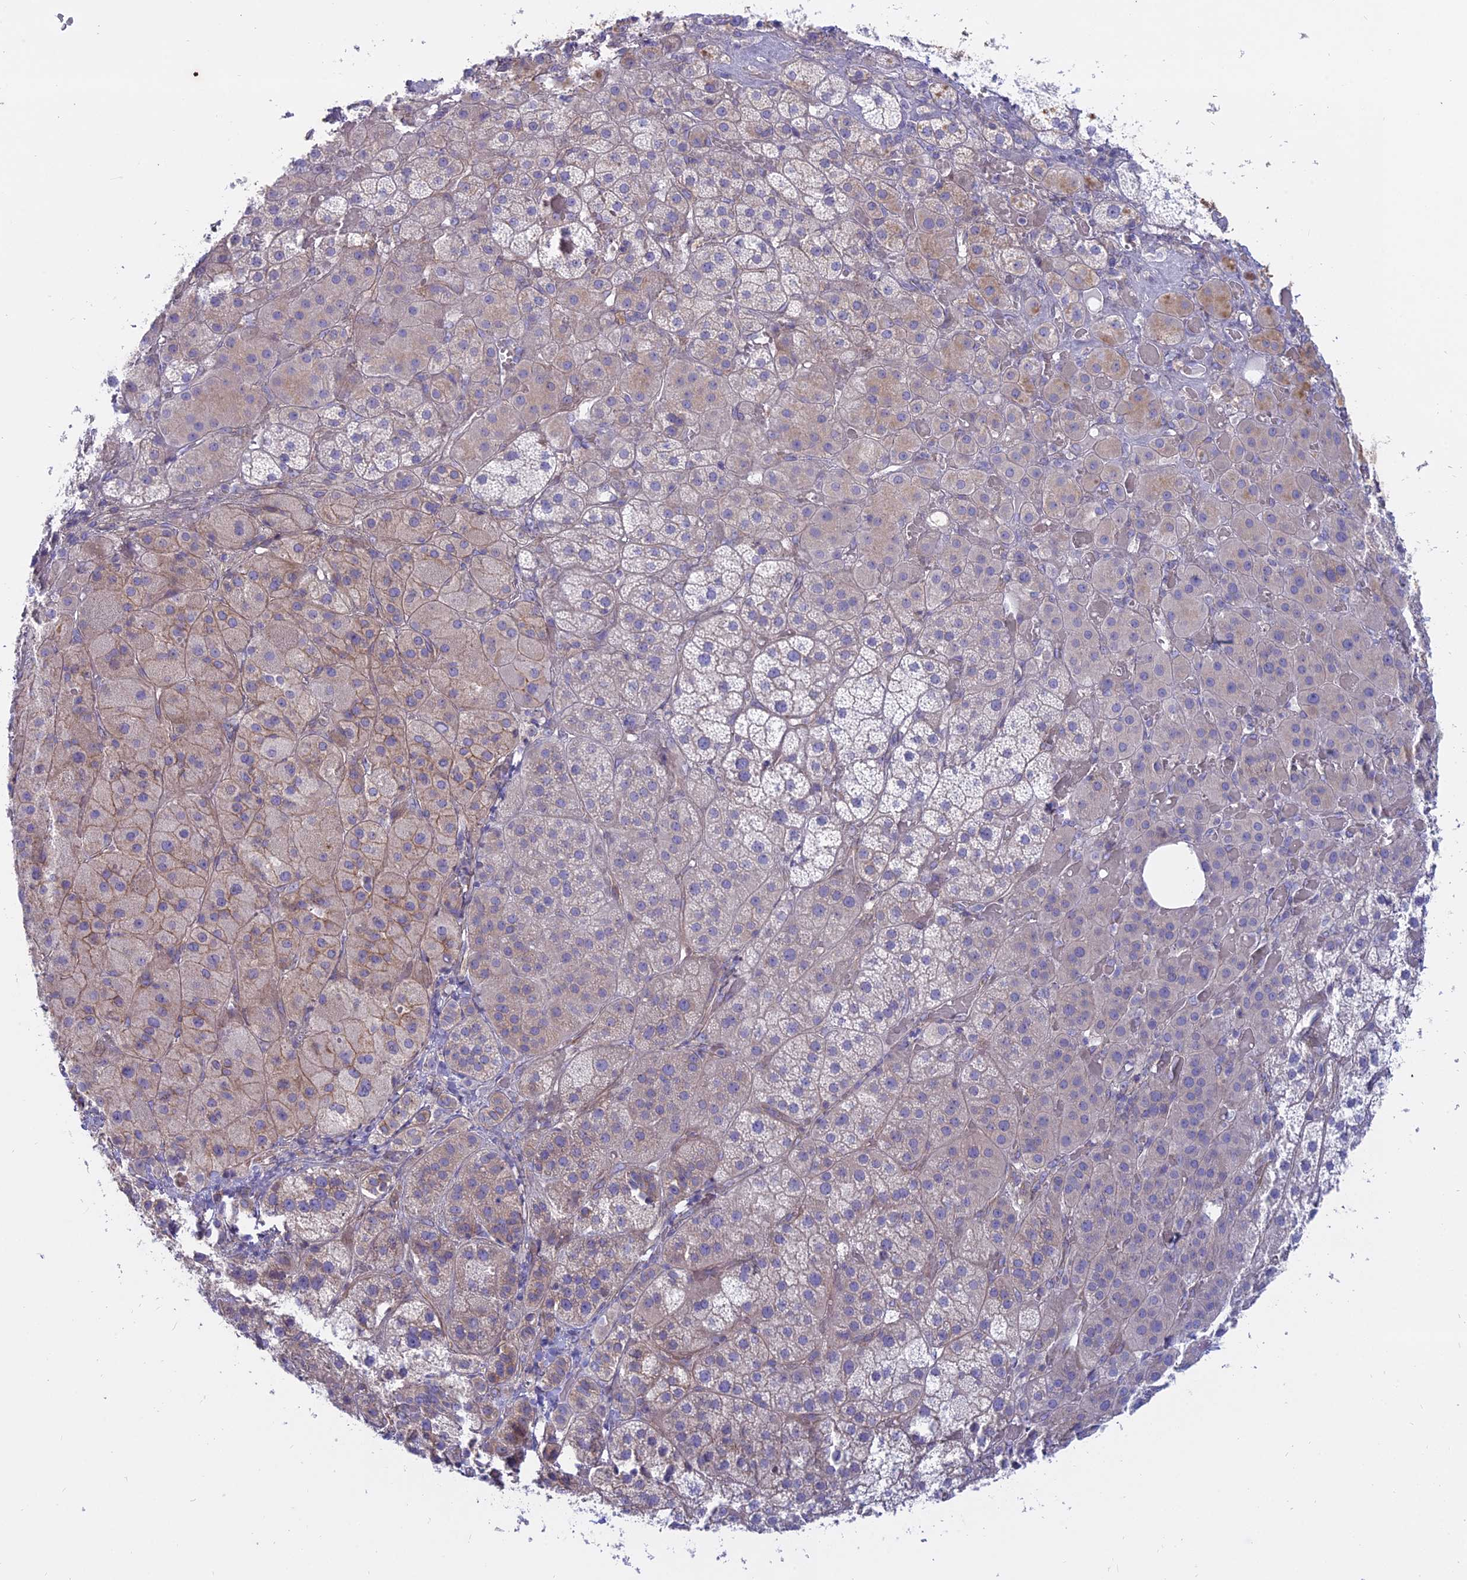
{"staining": {"intensity": "weak", "quantity": "<25%", "location": "cytoplasmic/membranous"}, "tissue": "adrenal gland", "cell_type": "Glandular cells", "image_type": "normal", "snomed": [{"axis": "morphology", "description": "Normal tissue, NOS"}, {"axis": "topography", "description": "Adrenal gland"}], "caption": "Glandular cells are negative for brown protein staining in normal adrenal gland. The staining was performed using DAB to visualize the protein expression in brown, while the nuclei were stained in blue with hematoxylin (Magnification: 20x).", "gene": "MYO5B", "patient": {"sex": "male", "age": 57}}